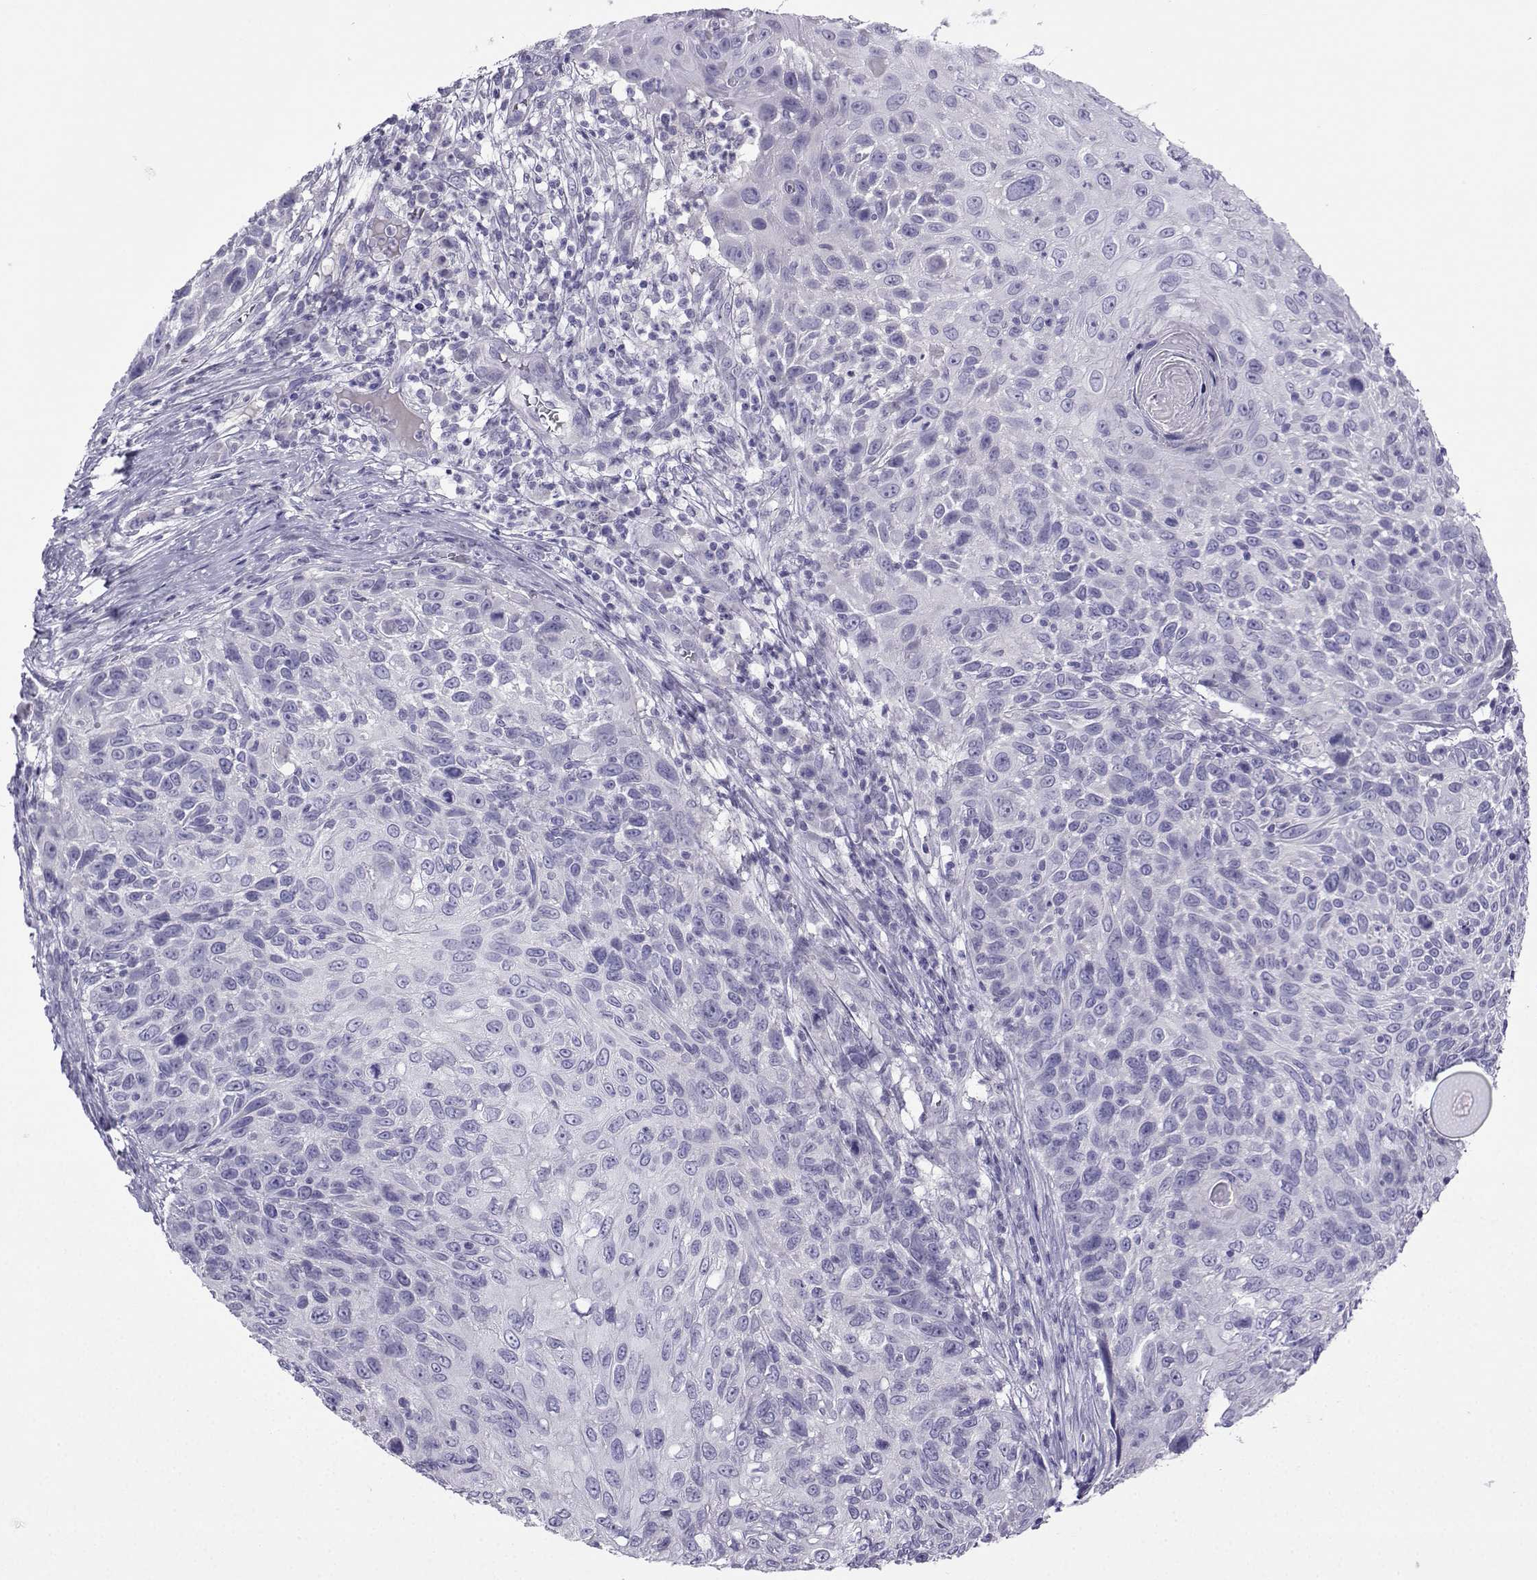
{"staining": {"intensity": "negative", "quantity": "none", "location": "none"}, "tissue": "skin cancer", "cell_type": "Tumor cells", "image_type": "cancer", "snomed": [{"axis": "morphology", "description": "Squamous cell carcinoma, NOS"}, {"axis": "topography", "description": "Skin"}], "caption": "Immunohistochemical staining of squamous cell carcinoma (skin) exhibits no significant staining in tumor cells. (DAB (3,3'-diaminobenzidine) immunohistochemistry (IHC) with hematoxylin counter stain).", "gene": "FBXO24", "patient": {"sex": "male", "age": 92}}